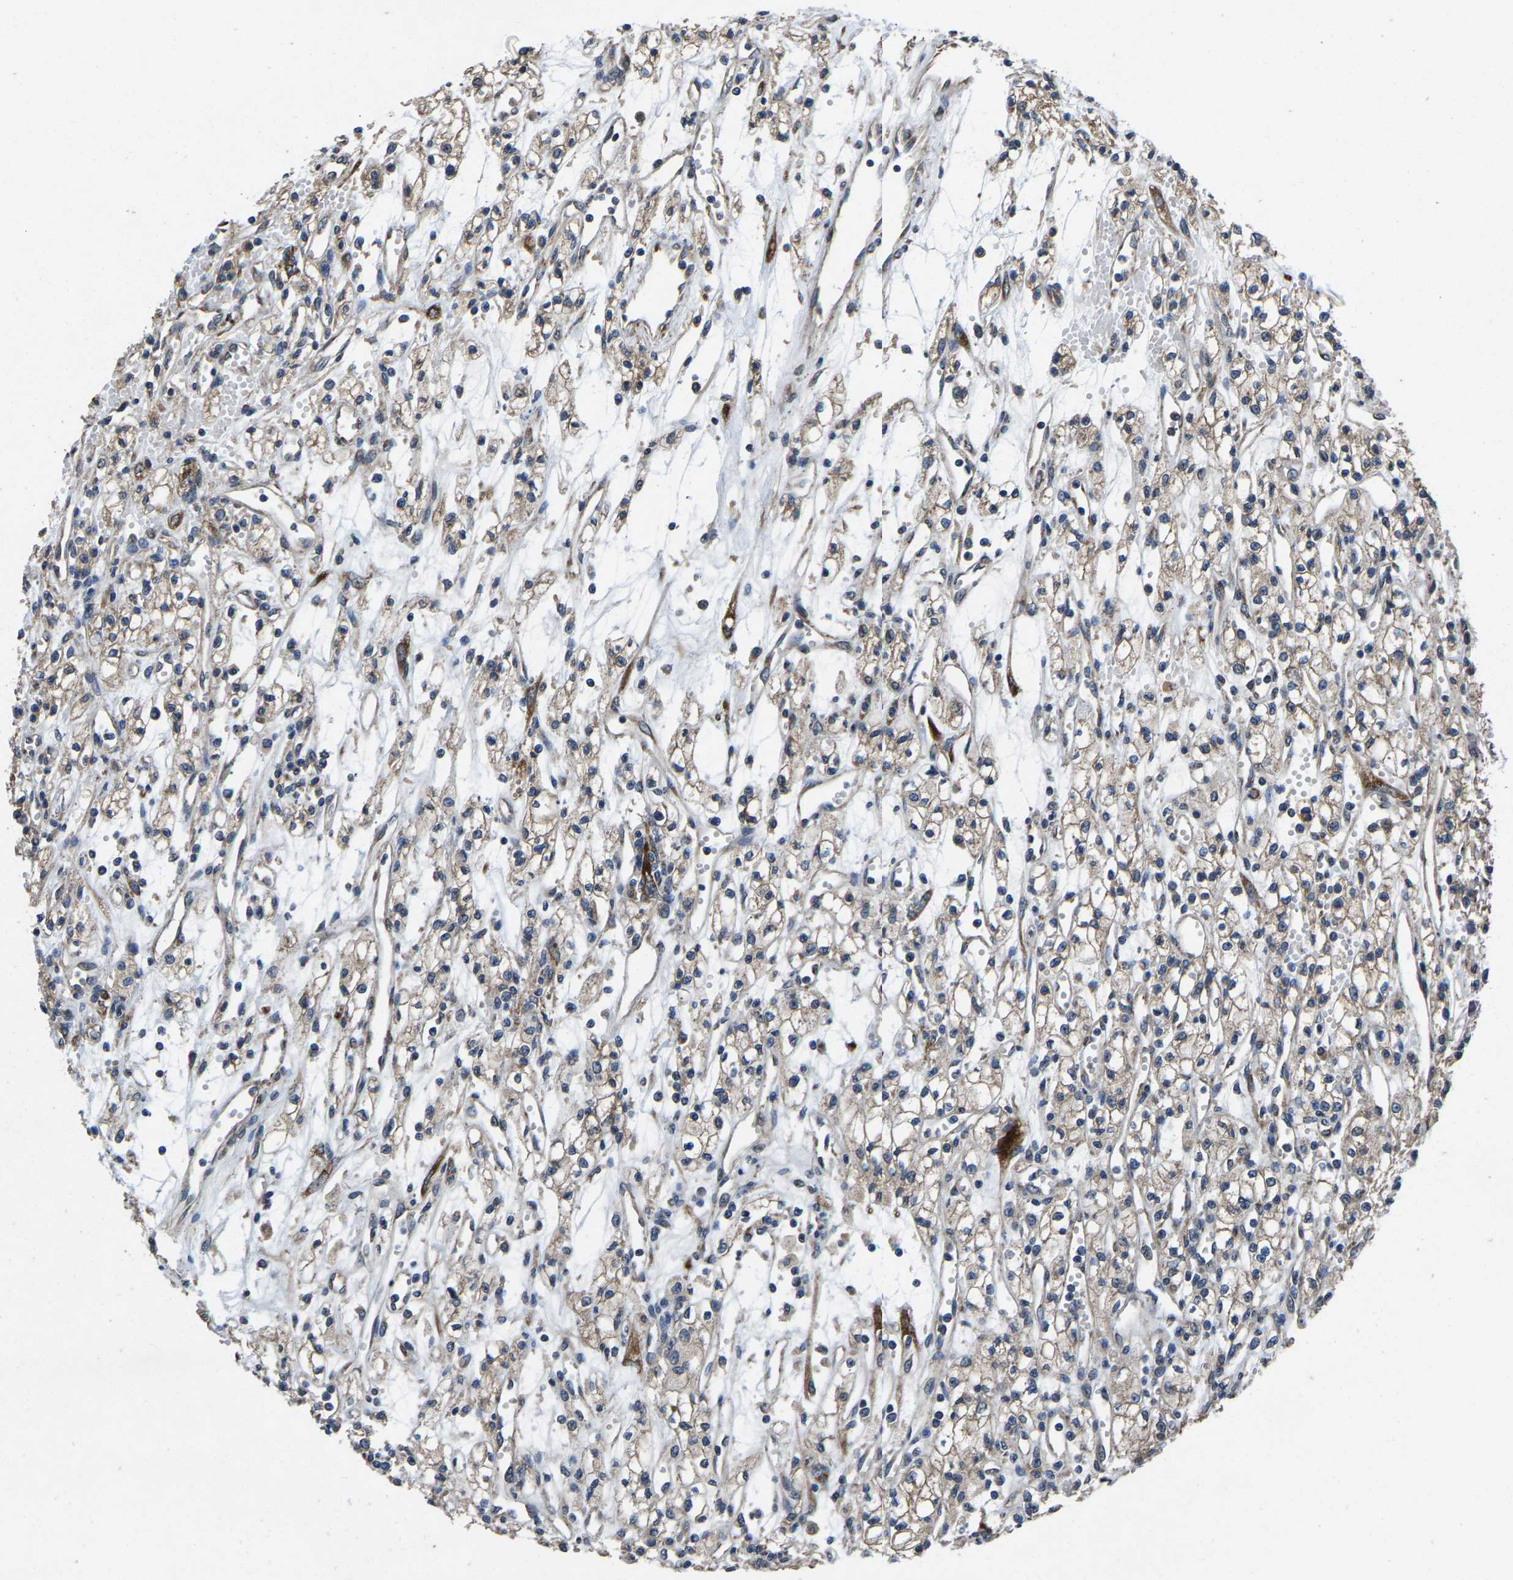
{"staining": {"intensity": "weak", "quantity": ">75%", "location": "cytoplasmic/membranous"}, "tissue": "renal cancer", "cell_type": "Tumor cells", "image_type": "cancer", "snomed": [{"axis": "morphology", "description": "Adenocarcinoma, NOS"}, {"axis": "topography", "description": "Kidney"}], "caption": "The immunohistochemical stain shows weak cytoplasmic/membranous staining in tumor cells of adenocarcinoma (renal) tissue.", "gene": "PDP1", "patient": {"sex": "male", "age": 59}}